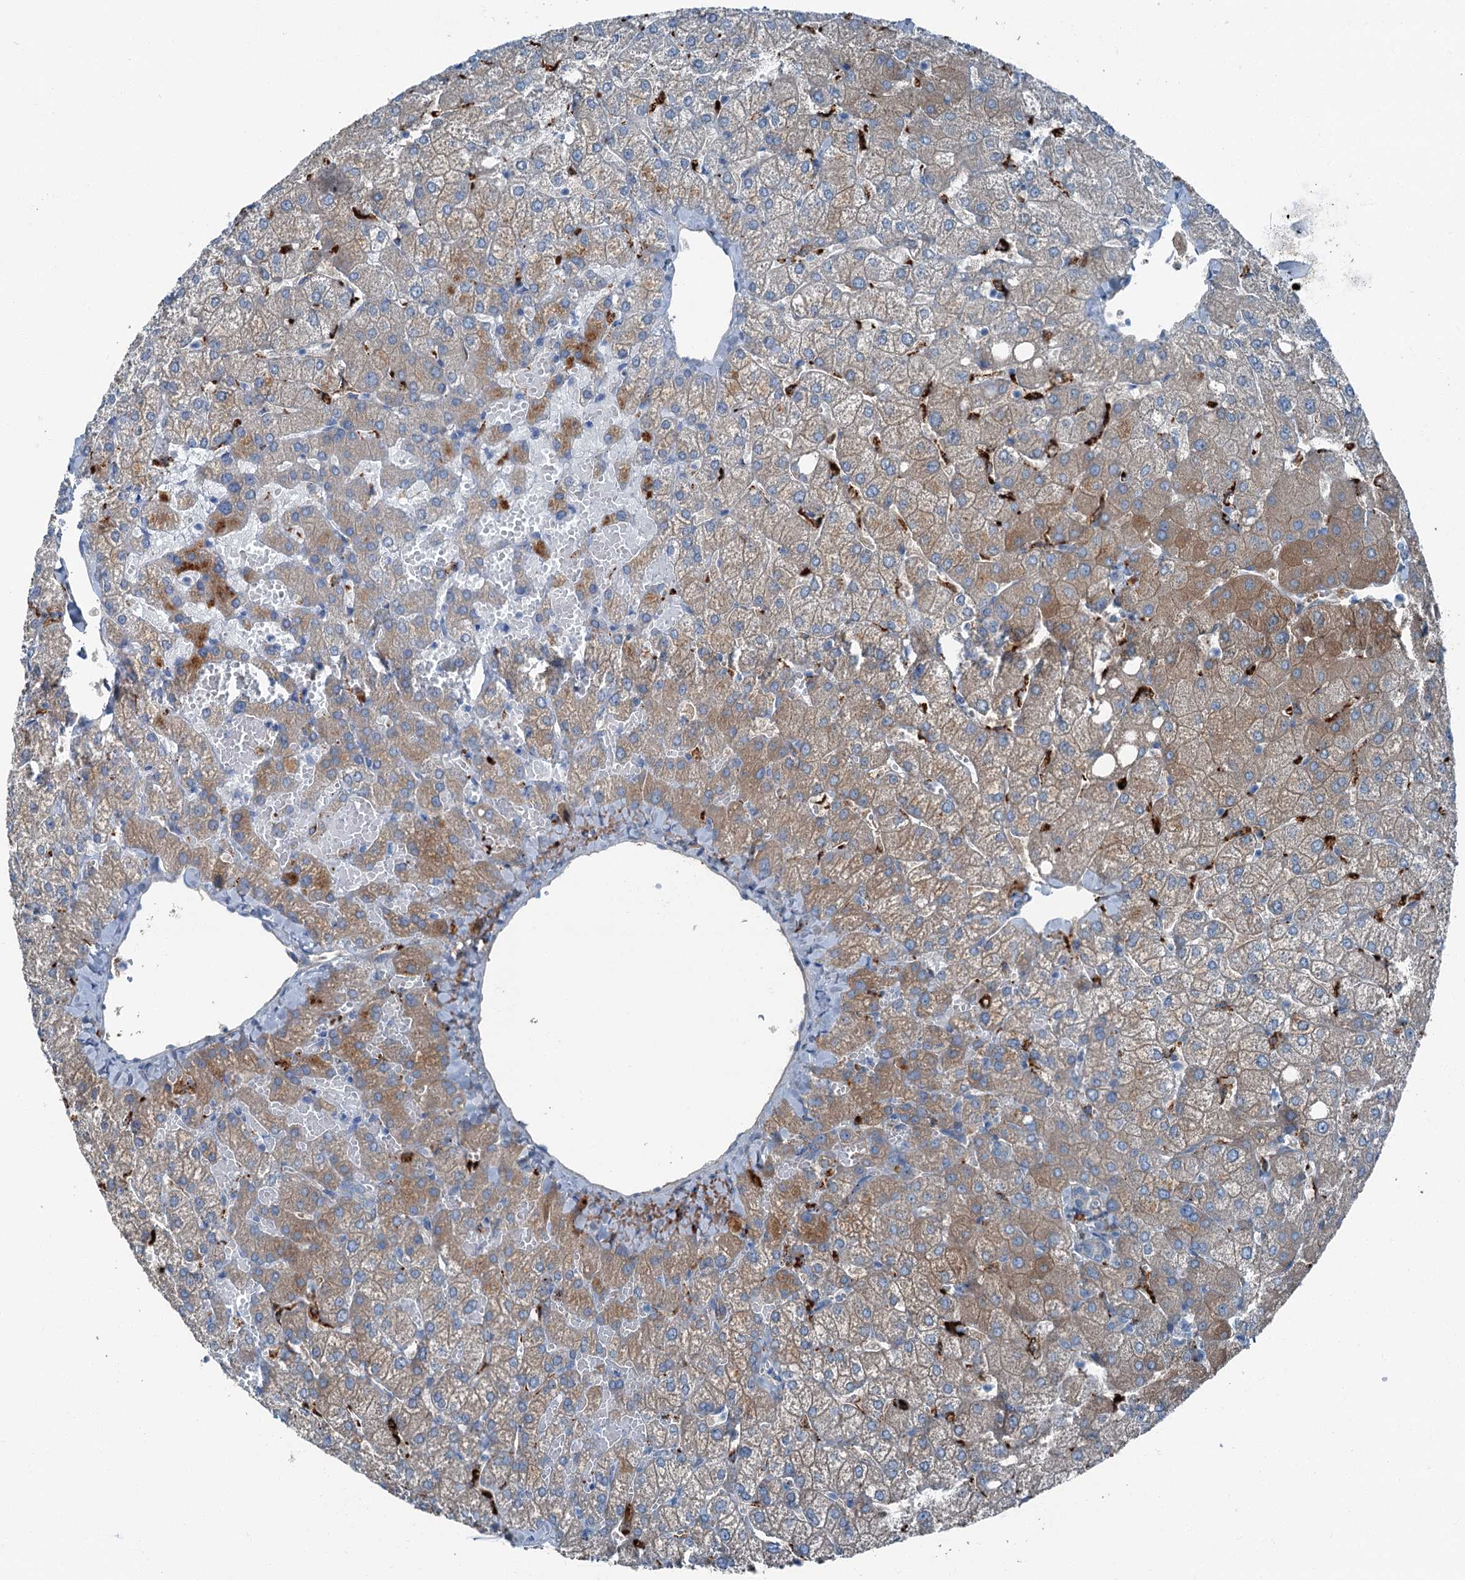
{"staining": {"intensity": "negative", "quantity": "none", "location": "none"}, "tissue": "liver", "cell_type": "Cholangiocytes", "image_type": "normal", "snomed": [{"axis": "morphology", "description": "Normal tissue, NOS"}, {"axis": "topography", "description": "Liver"}], "caption": "Photomicrograph shows no significant protein positivity in cholangiocytes of benign liver. Nuclei are stained in blue.", "gene": "AXL", "patient": {"sex": "female", "age": 54}}